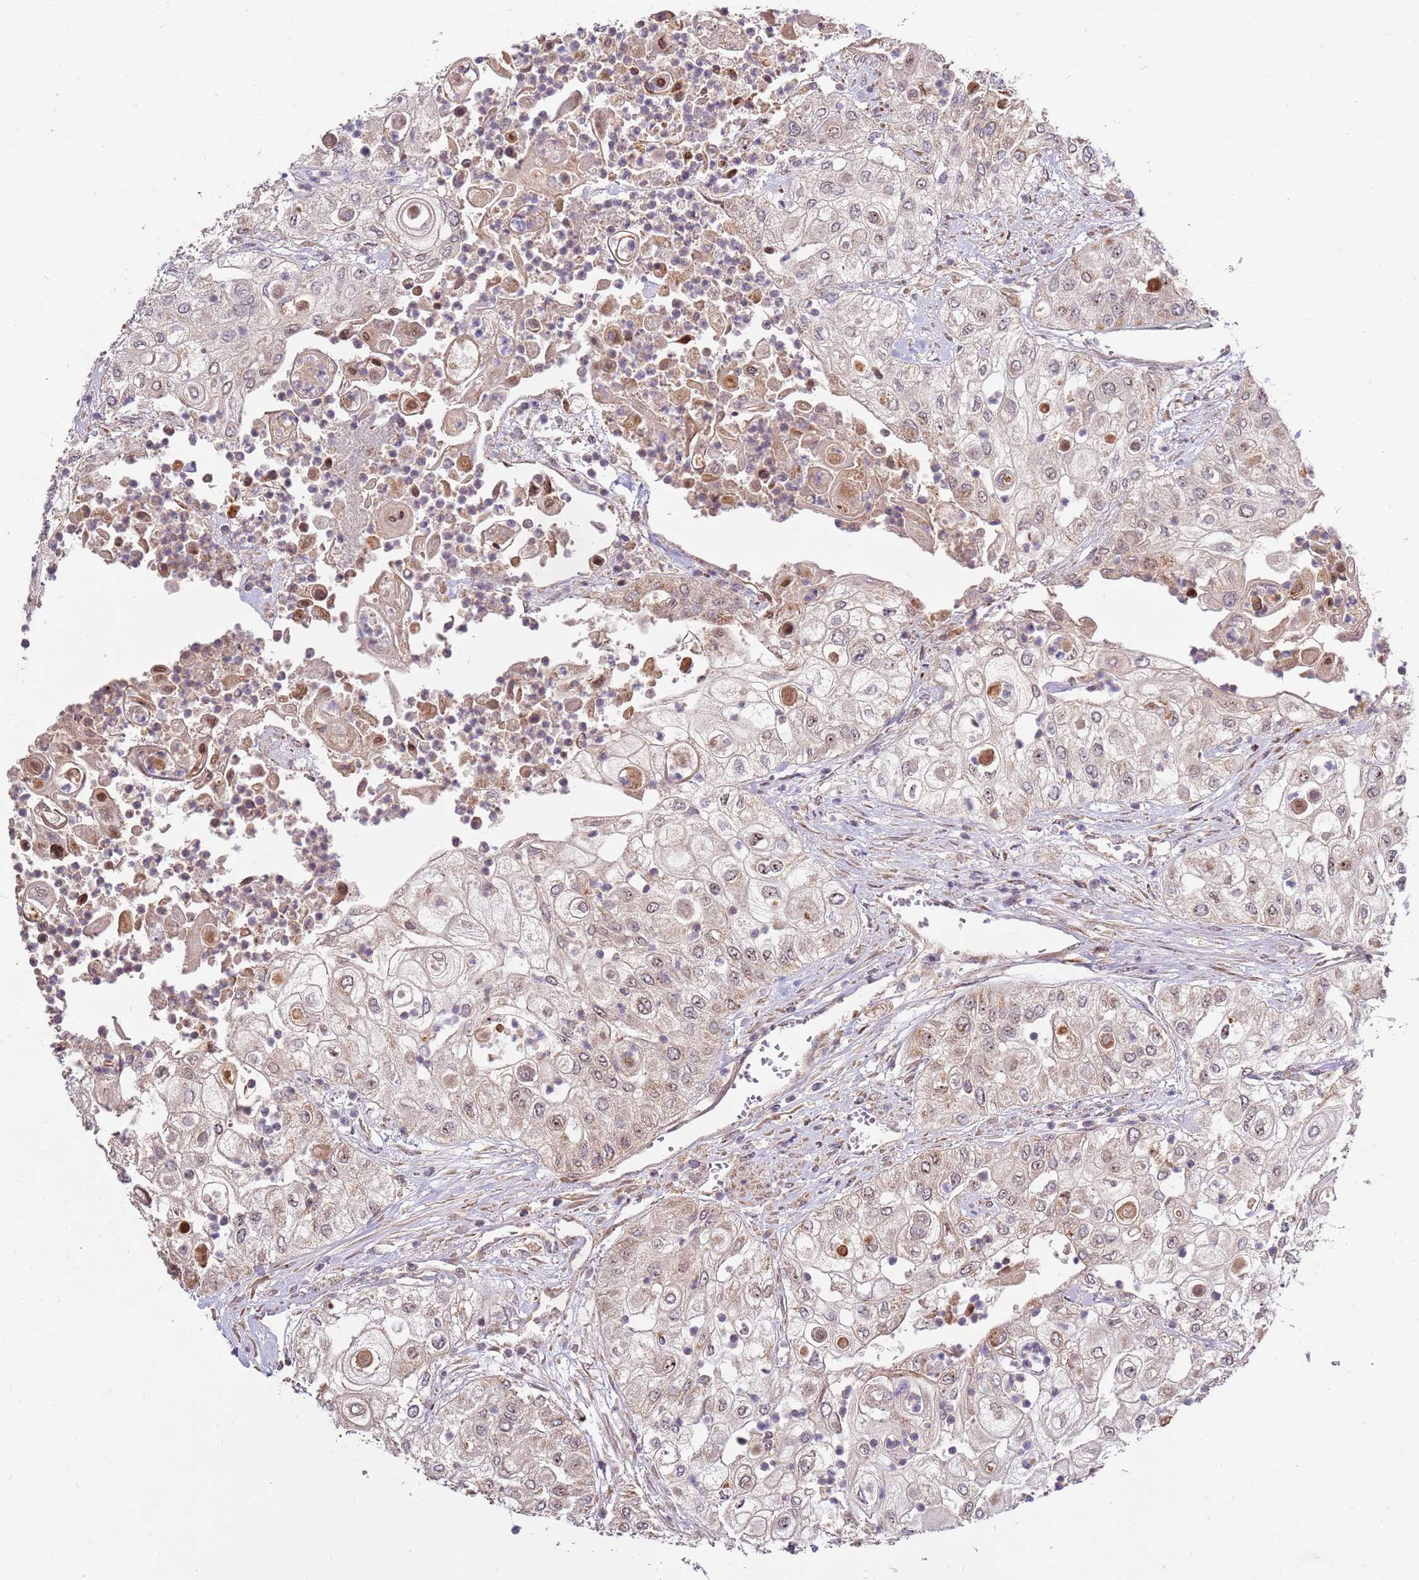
{"staining": {"intensity": "moderate", "quantity": "25%-75%", "location": "cytoplasmic/membranous,nuclear"}, "tissue": "urothelial cancer", "cell_type": "Tumor cells", "image_type": "cancer", "snomed": [{"axis": "morphology", "description": "Urothelial carcinoma, High grade"}, {"axis": "topography", "description": "Urinary bladder"}], "caption": "Tumor cells show medium levels of moderate cytoplasmic/membranous and nuclear staining in approximately 25%-75% of cells in urothelial carcinoma (high-grade).", "gene": "KIF25", "patient": {"sex": "female", "age": 79}}